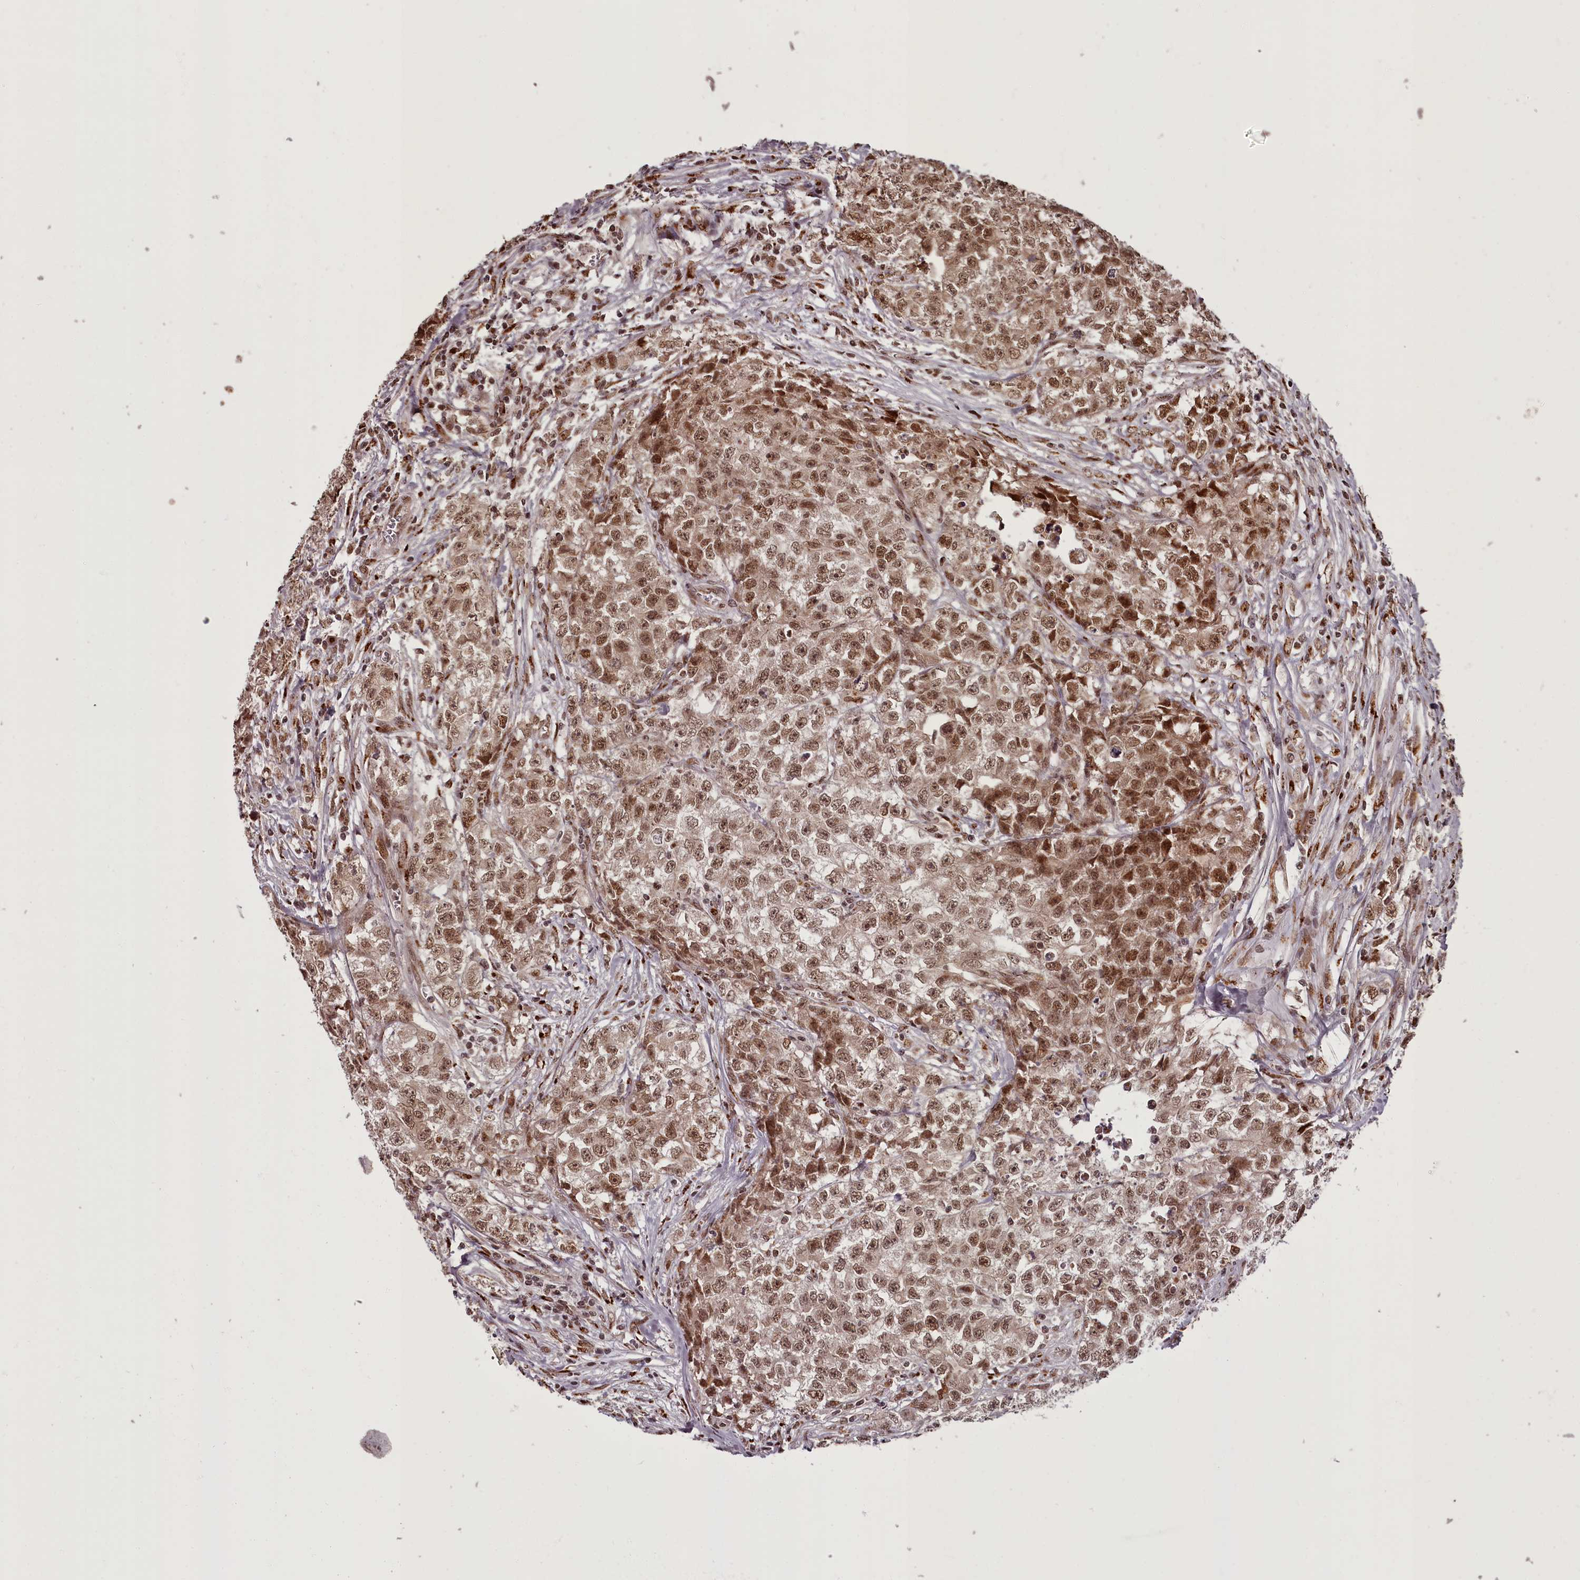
{"staining": {"intensity": "moderate", "quantity": ">75%", "location": "nuclear"}, "tissue": "testis cancer", "cell_type": "Tumor cells", "image_type": "cancer", "snomed": [{"axis": "morphology", "description": "Seminoma, NOS"}, {"axis": "morphology", "description": "Carcinoma, Embryonal, NOS"}, {"axis": "topography", "description": "Testis"}], "caption": "Embryonal carcinoma (testis) stained for a protein (brown) displays moderate nuclear positive expression in approximately >75% of tumor cells.", "gene": "CEP83", "patient": {"sex": "male", "age": 43}}